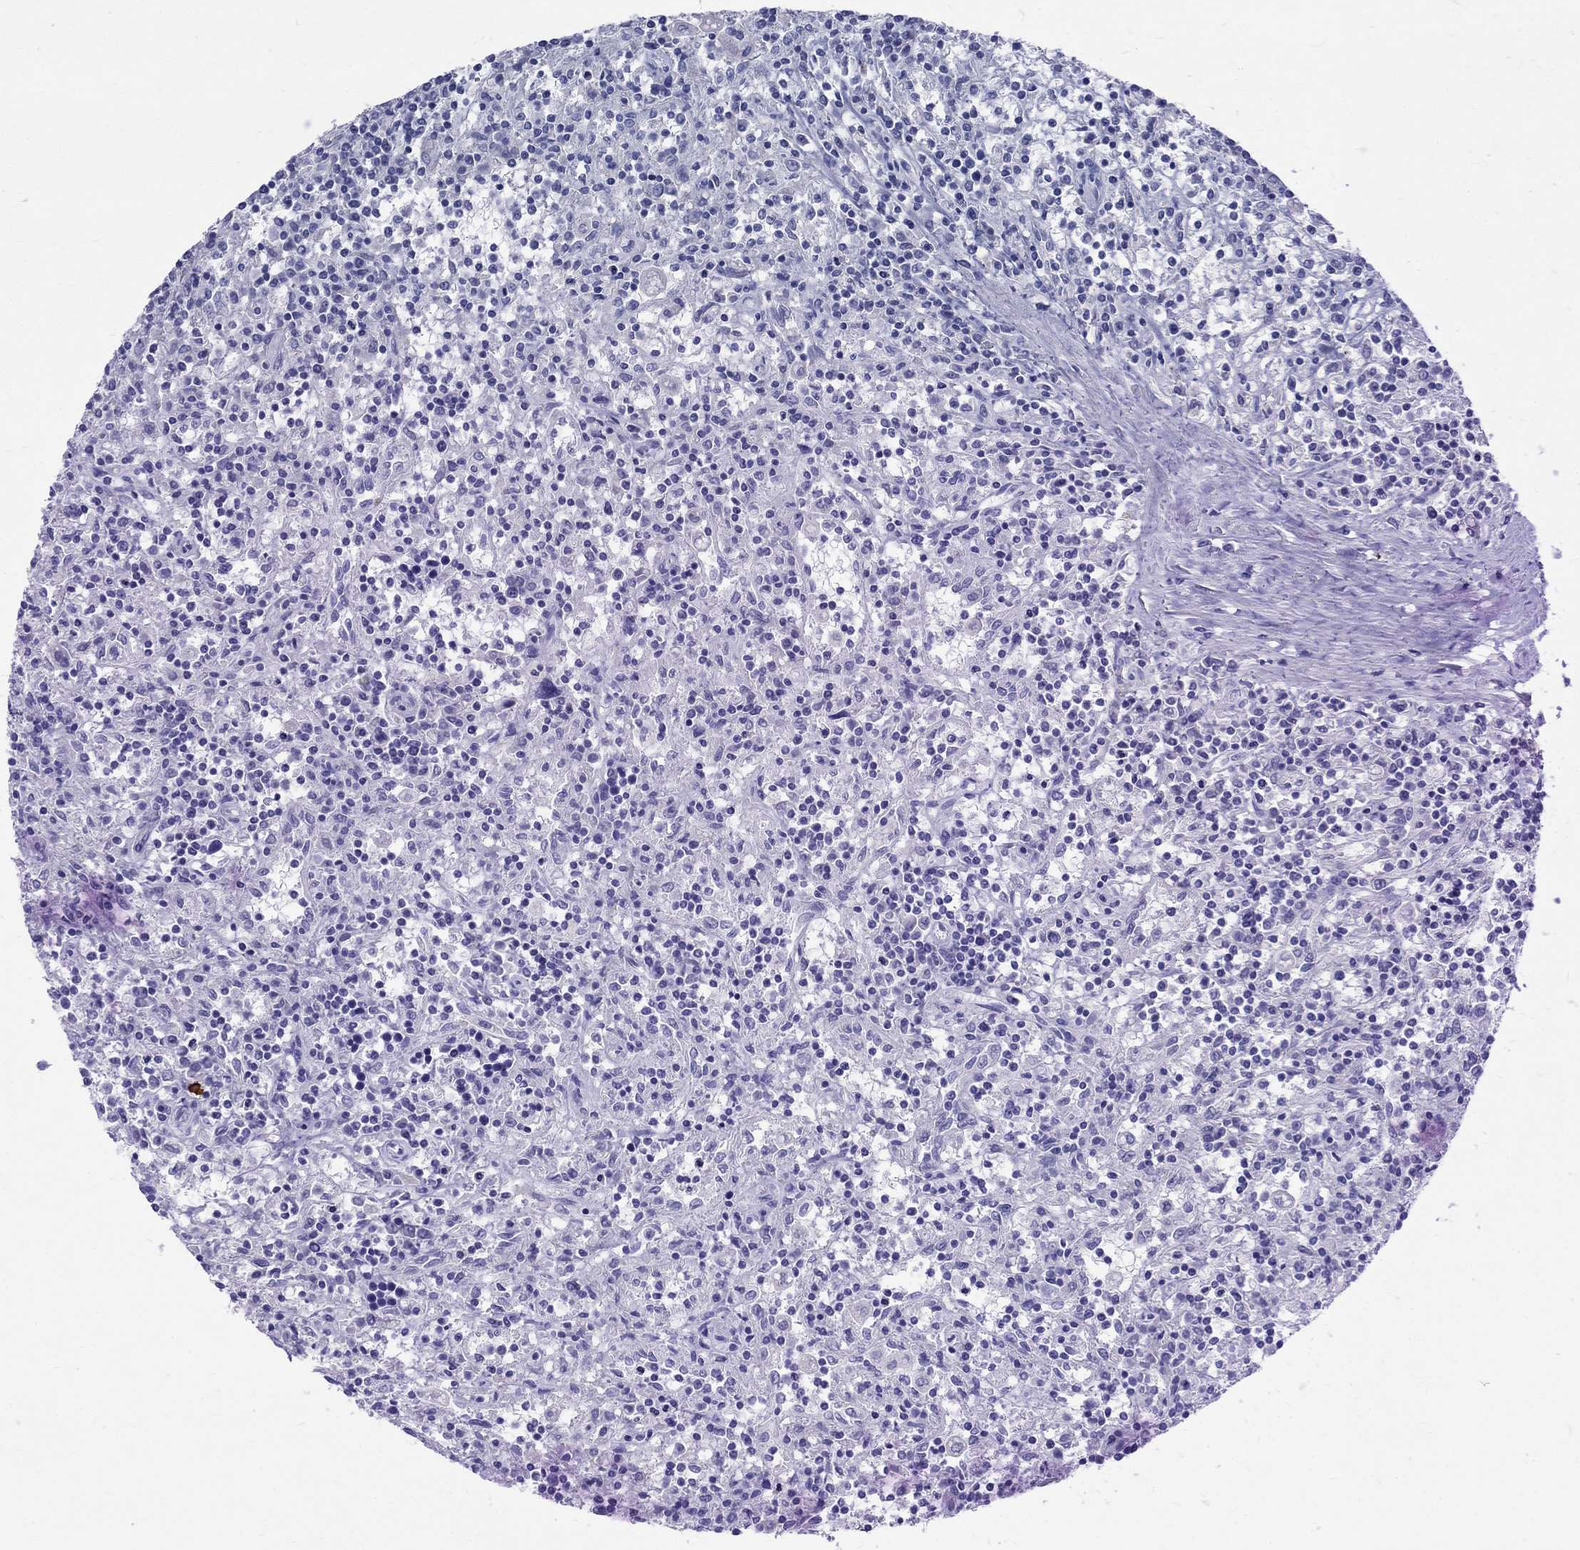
{"staining": {"intensity": "negative", "quantity": "none", "location": "none"}, "tissue": "lymphoma", "cell_type": "Tumor cells", "image_type": "cancer", "snomed": [{"axis": "morphology", "description": "Malignant lymphoma, non-Hodgkin's type, Low grade"}, {"axis": "topography", "description": "Spleen"}], "caption": "A photomicrograph of human malignant lymphoma, non-Hodgkin's type (low-grade) is negative for staining in tumor cells.", "gene": "MAGEB6", "patient": {"sex": "male", "age": 62}}